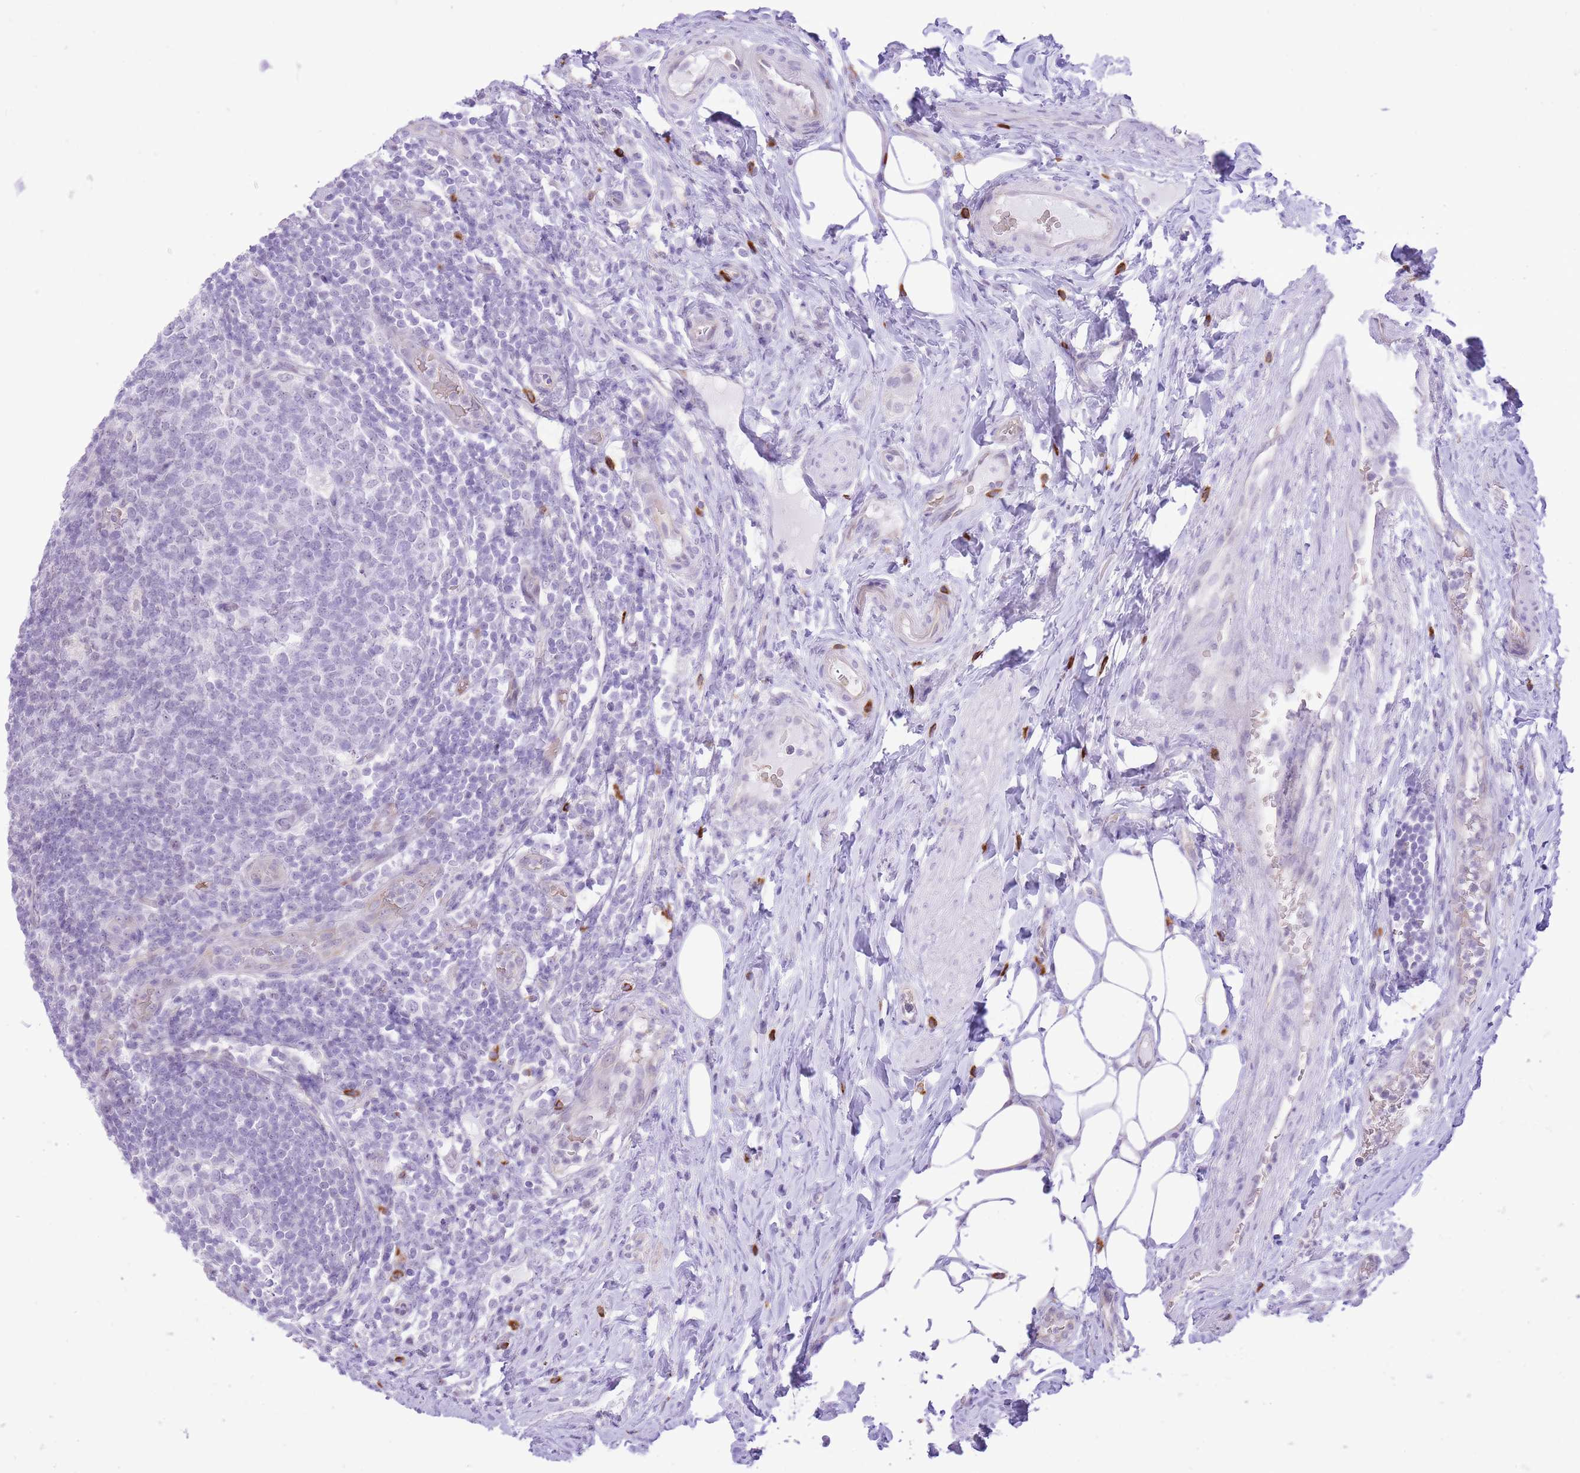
{"staining": {"intensity": "negative", "quantity": "none", "location": "none"}, "tissue": "appendix", "cell_type": "Glandular cells", "image_type": "normal", "snomed": [{"axis": "morphology", "description": "Normal tissue, NOS"}, {"axis": "topography", "description": "Appendix"}], "caption": "DAB immunohistochemical staining of unremarkable appendix shows no significant staining in glandular cells.", "gene": "MEIOSIN", "patient": {"sex": "female", "age": 43}}